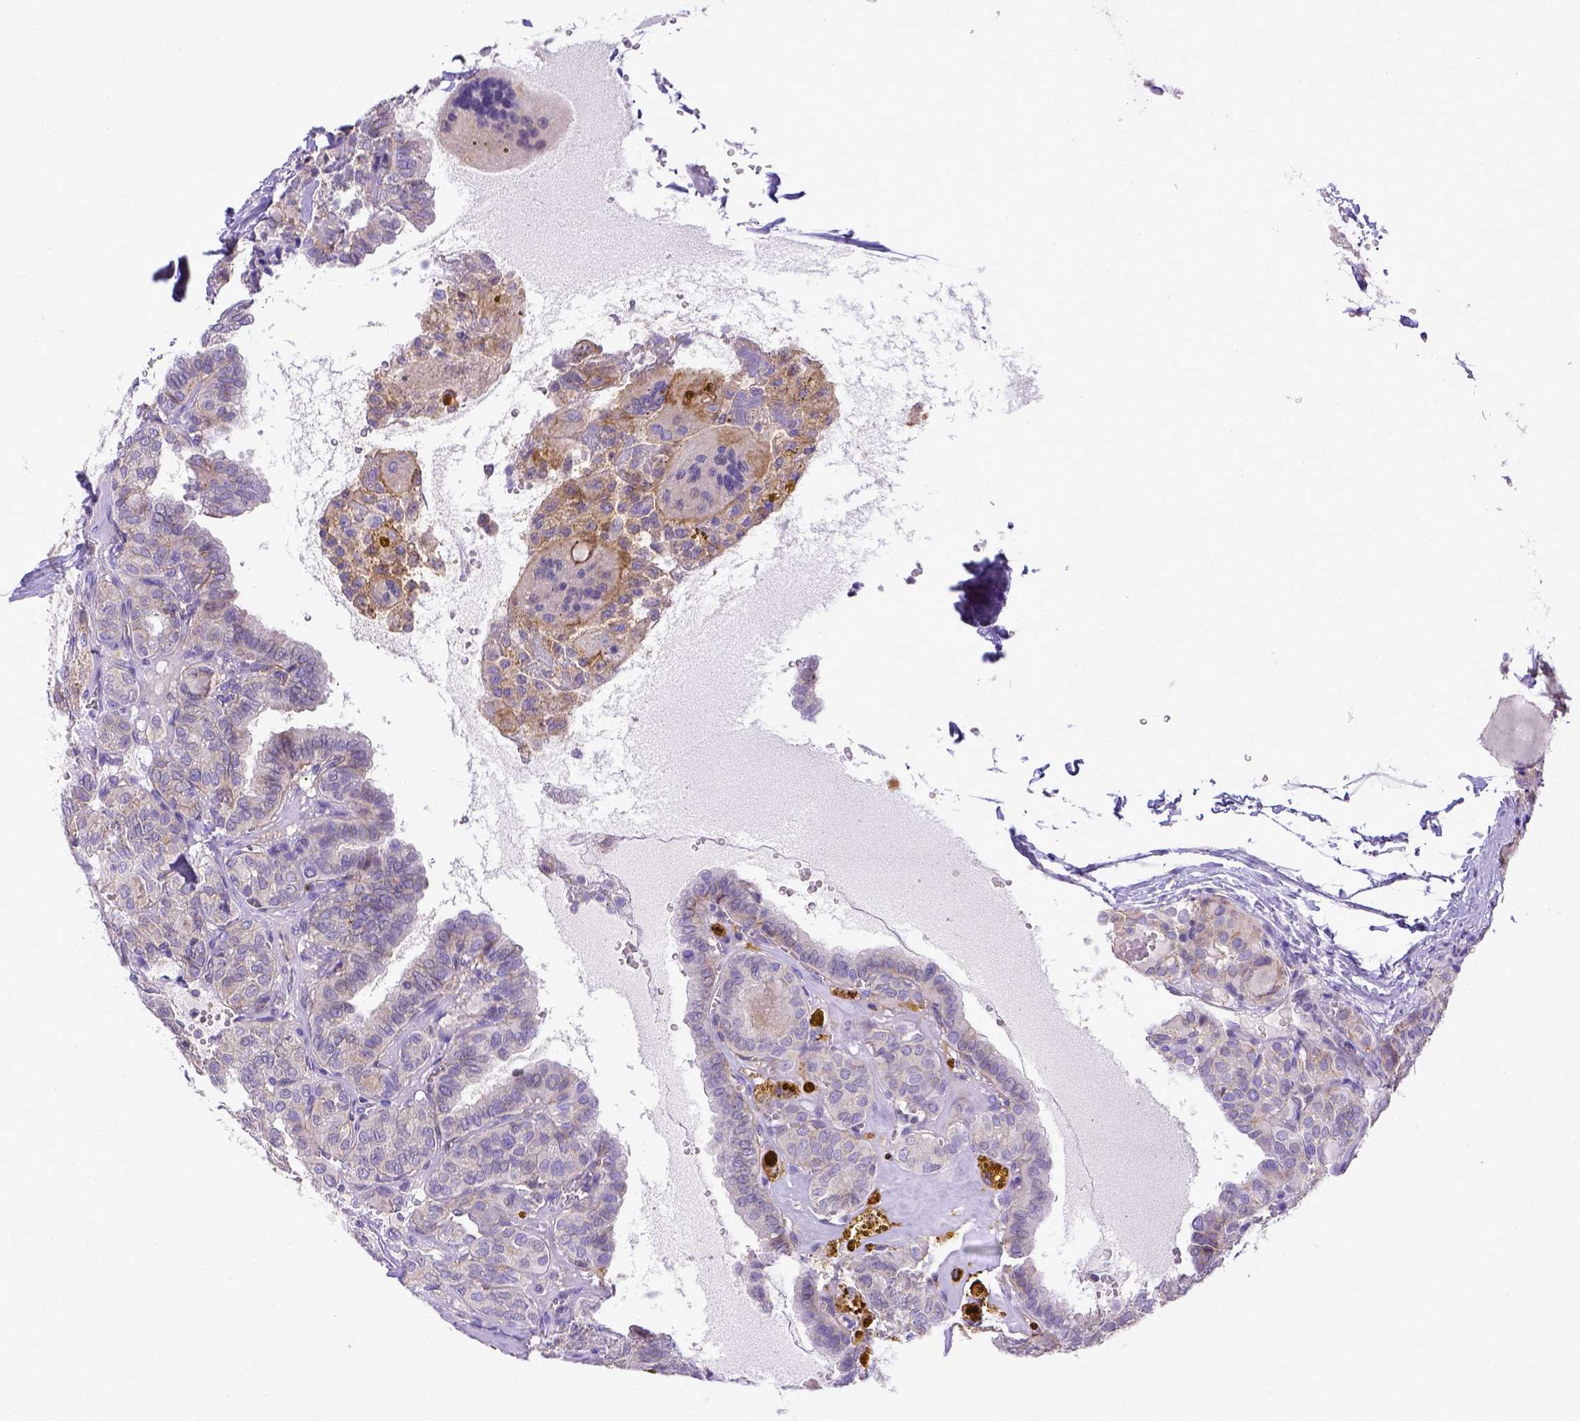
{"staining": {"intensity": "negative", "quantity": "none", "location": "none"}, "tissue": "thyroid cancer", "cell_type": "Tumor cells", "image_type": "cancer", "snomed": [{"axis": "morphology", "description": "Papillary adenocarcinoma, NOS"}, {"axis": "topography", "description": "Thyroid gland"}], "caption": "Thyroid papillary adenocarcinoma stained for a protein using immunohistochemistry (IHC) displays no staining tumor cells.", "gene": "CD40", "patient": {"sex": "female", "age": 41}}